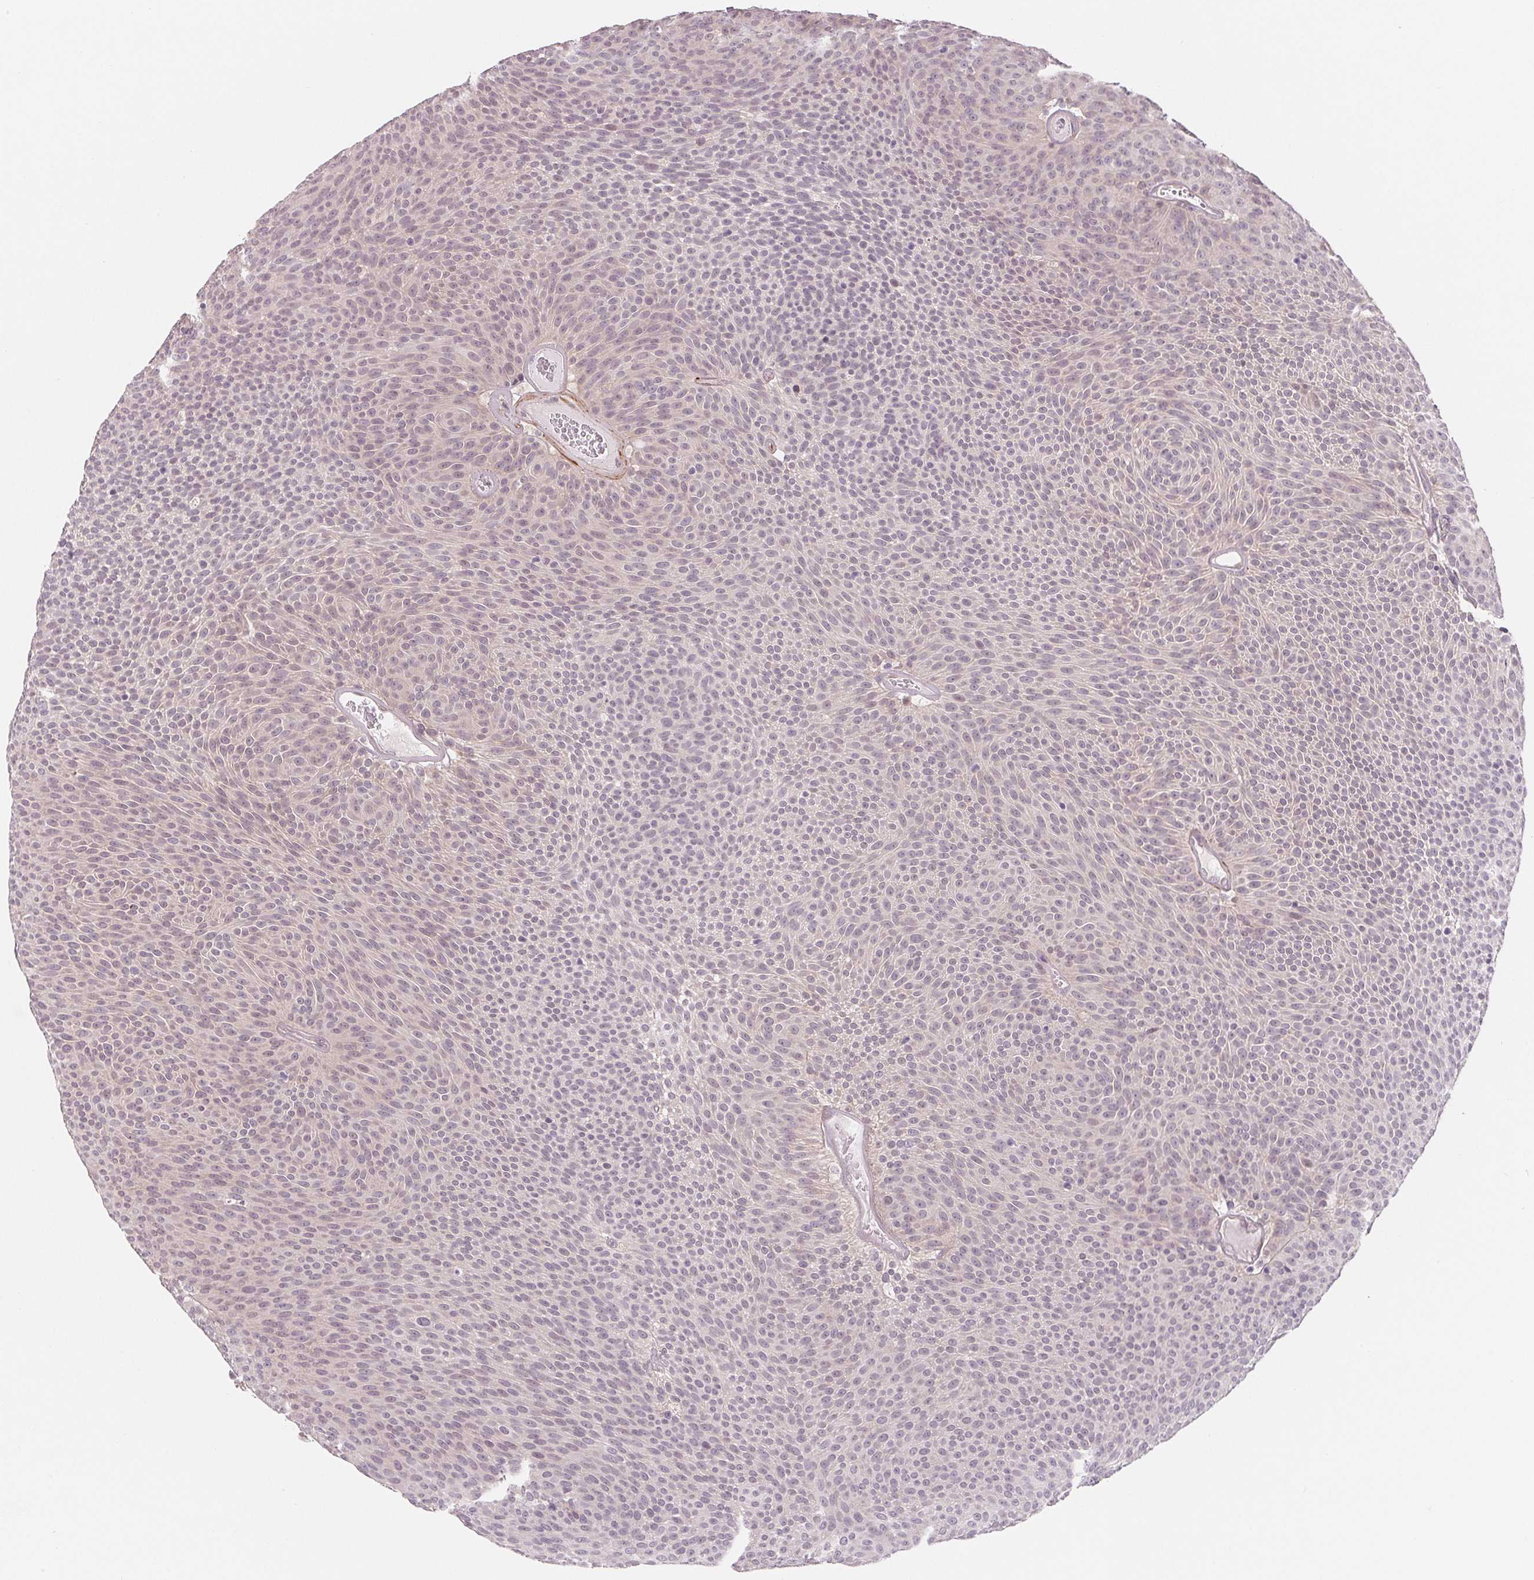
{"staining": {"intensity": "negative", "quantity": "none", "location": "none"}, "tissue": "urothelial cancer", "cell_type": "Tumor cells", "image_type": "cancer", "snomed": [{"axis": "morphology", "description": "Urothelial carcinoma, Low grade"}, {"axis": "topography", "description": "Urinary bladder"}], "caption": "IHC micrograph of neoplastic tissue: human urothelial cancer stained with DAB (3,3'-diaminobenzidine) reveals no significant protein expression in tumor cells.", "gene": "CFC1", "patient": {"sex": "male", "age": 77}}